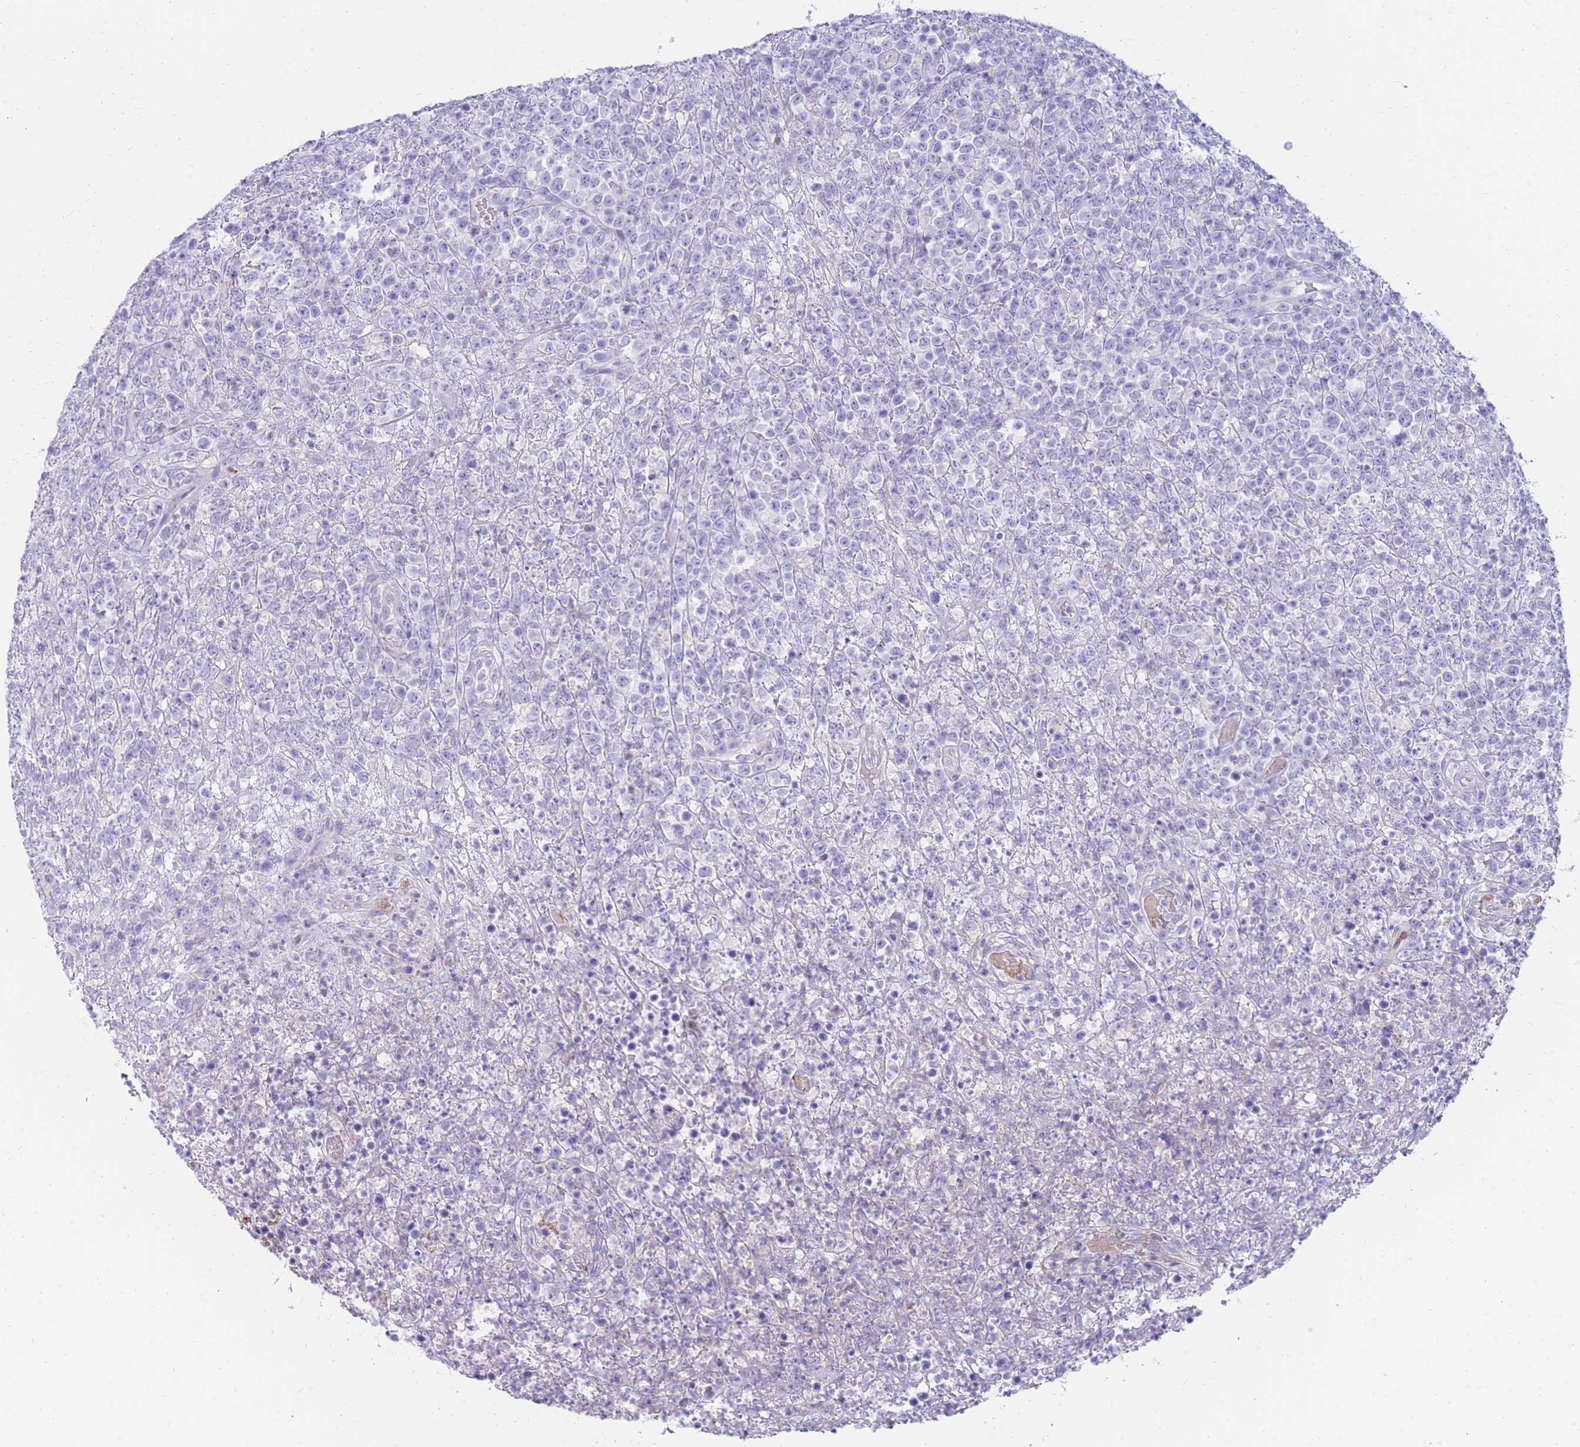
{"staining": {"intensity": "negative", "quantity": "none", "location": "none"}, "tissue": "lymphoma", "cell_type": "Tumor cells", "image_type": "cancer", "snomed": [{"axis": "morphology", "description": "Malignant lymphoma, non-Hodgkin's type, High grade"}, {"axis": "topography", "description": "Colon"}], "caption": "Lymphoma stained for a protein using immunohistochemistry shows no staining tumor cells.", "gene": "NKX1-2", "patient": {"sex": "female", "age": 53}}